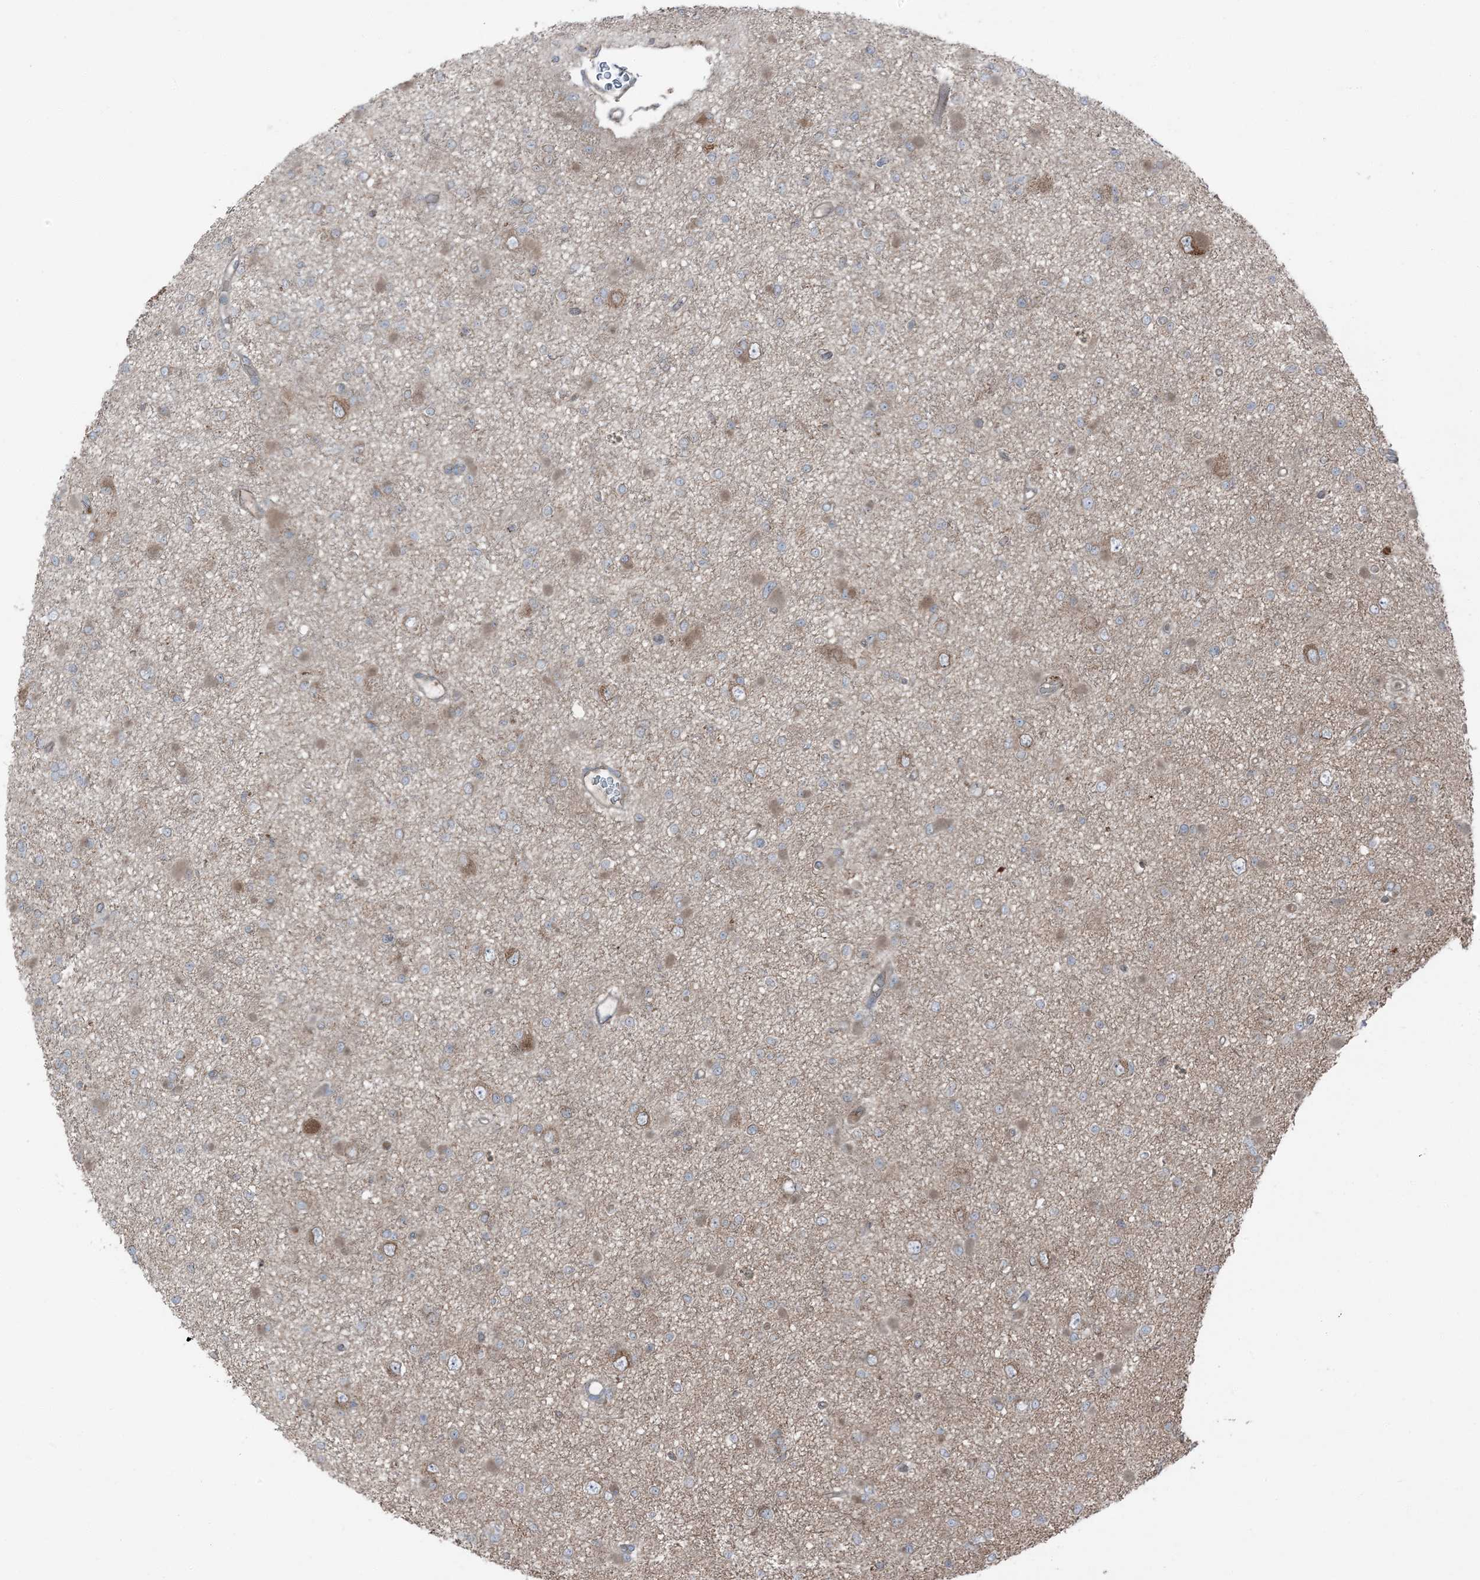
{"staining": {"intensity": "moderate", "quantity": "<25%", "location": "cytoplasmic/membranous"}, "tissue": "glioma", "cell_type": "Tumor cells", "image_type": "cancer", "snomed": [{"axis": "morphology", "description": "Glioma, malignant, Low grade"}, {"axis": "topography", "description": "Brain"}], "caption": "Glioma was stained to show a protein in brown. There is low levels of moderate cytoplasmic/membranous staining in about <25% of tumor cells.", "gene": "RAB3GAP1", "patient": {"sex": "female", "age": 22}}